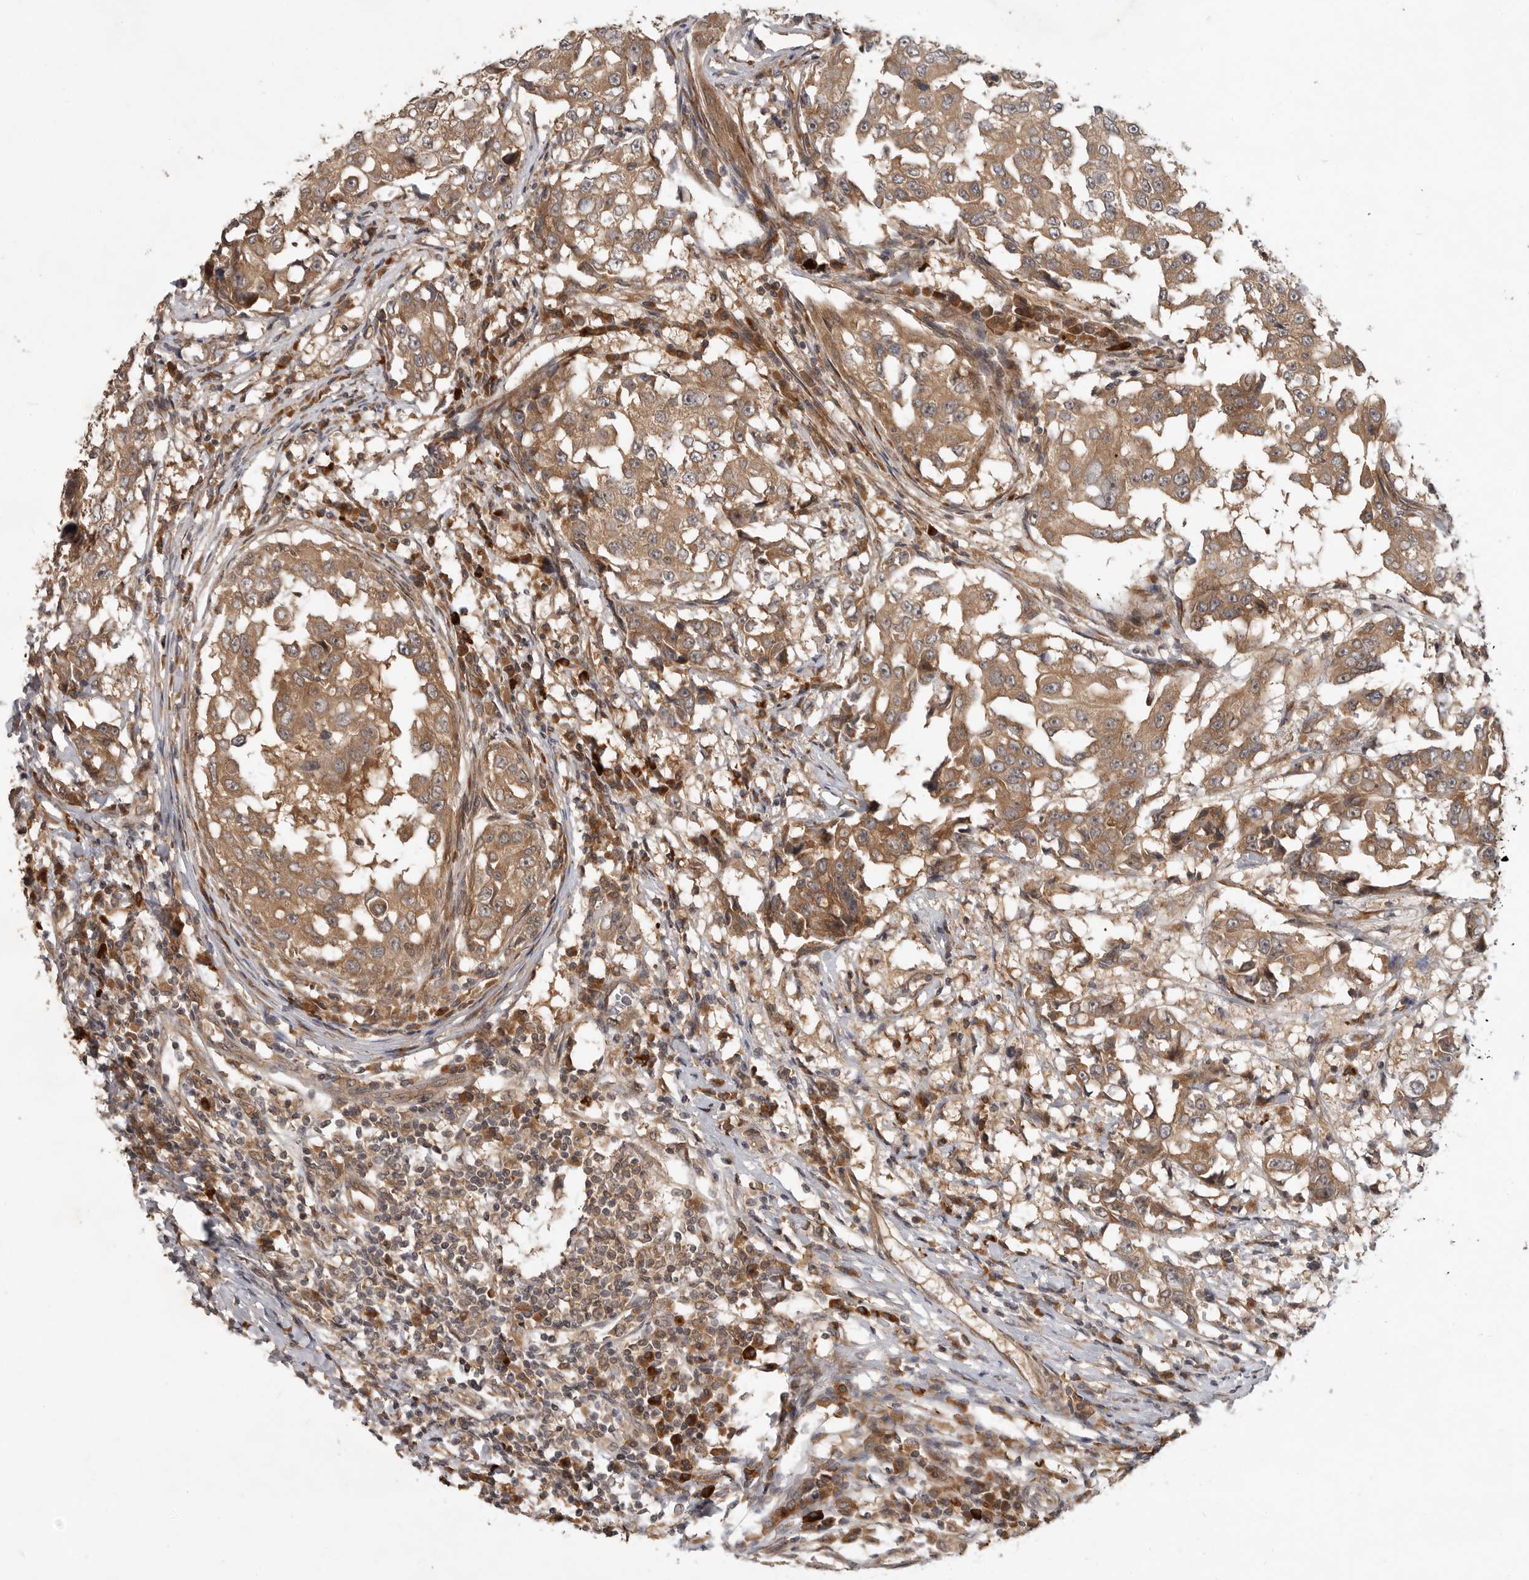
{"staining": {"intensity": "moderate", "quantity": ">75%", "location": "cytoplasmic/membranous"}, "tissue": "breast cancer", "cell_type": "Tumor cells", "image_type": "cancer", "snomed": [{"axis": "morphology", "description": "Duct carcinoma"}, {"axis": "topography", "description": "Breast"}], "caption": "Protein positivity by immunohistochemistry shows moderate cytoplasmic/membranous positivity in approximately >75% of tumor cells in breast infiltrating ductal carcinoma. The protein is stained brown, and the nuclei are stained in blue (DAB IHC with brightfield microscopy, high magnification).", "gene": "OSBPL9", "patient": {"sex": "female", "age": 27}}